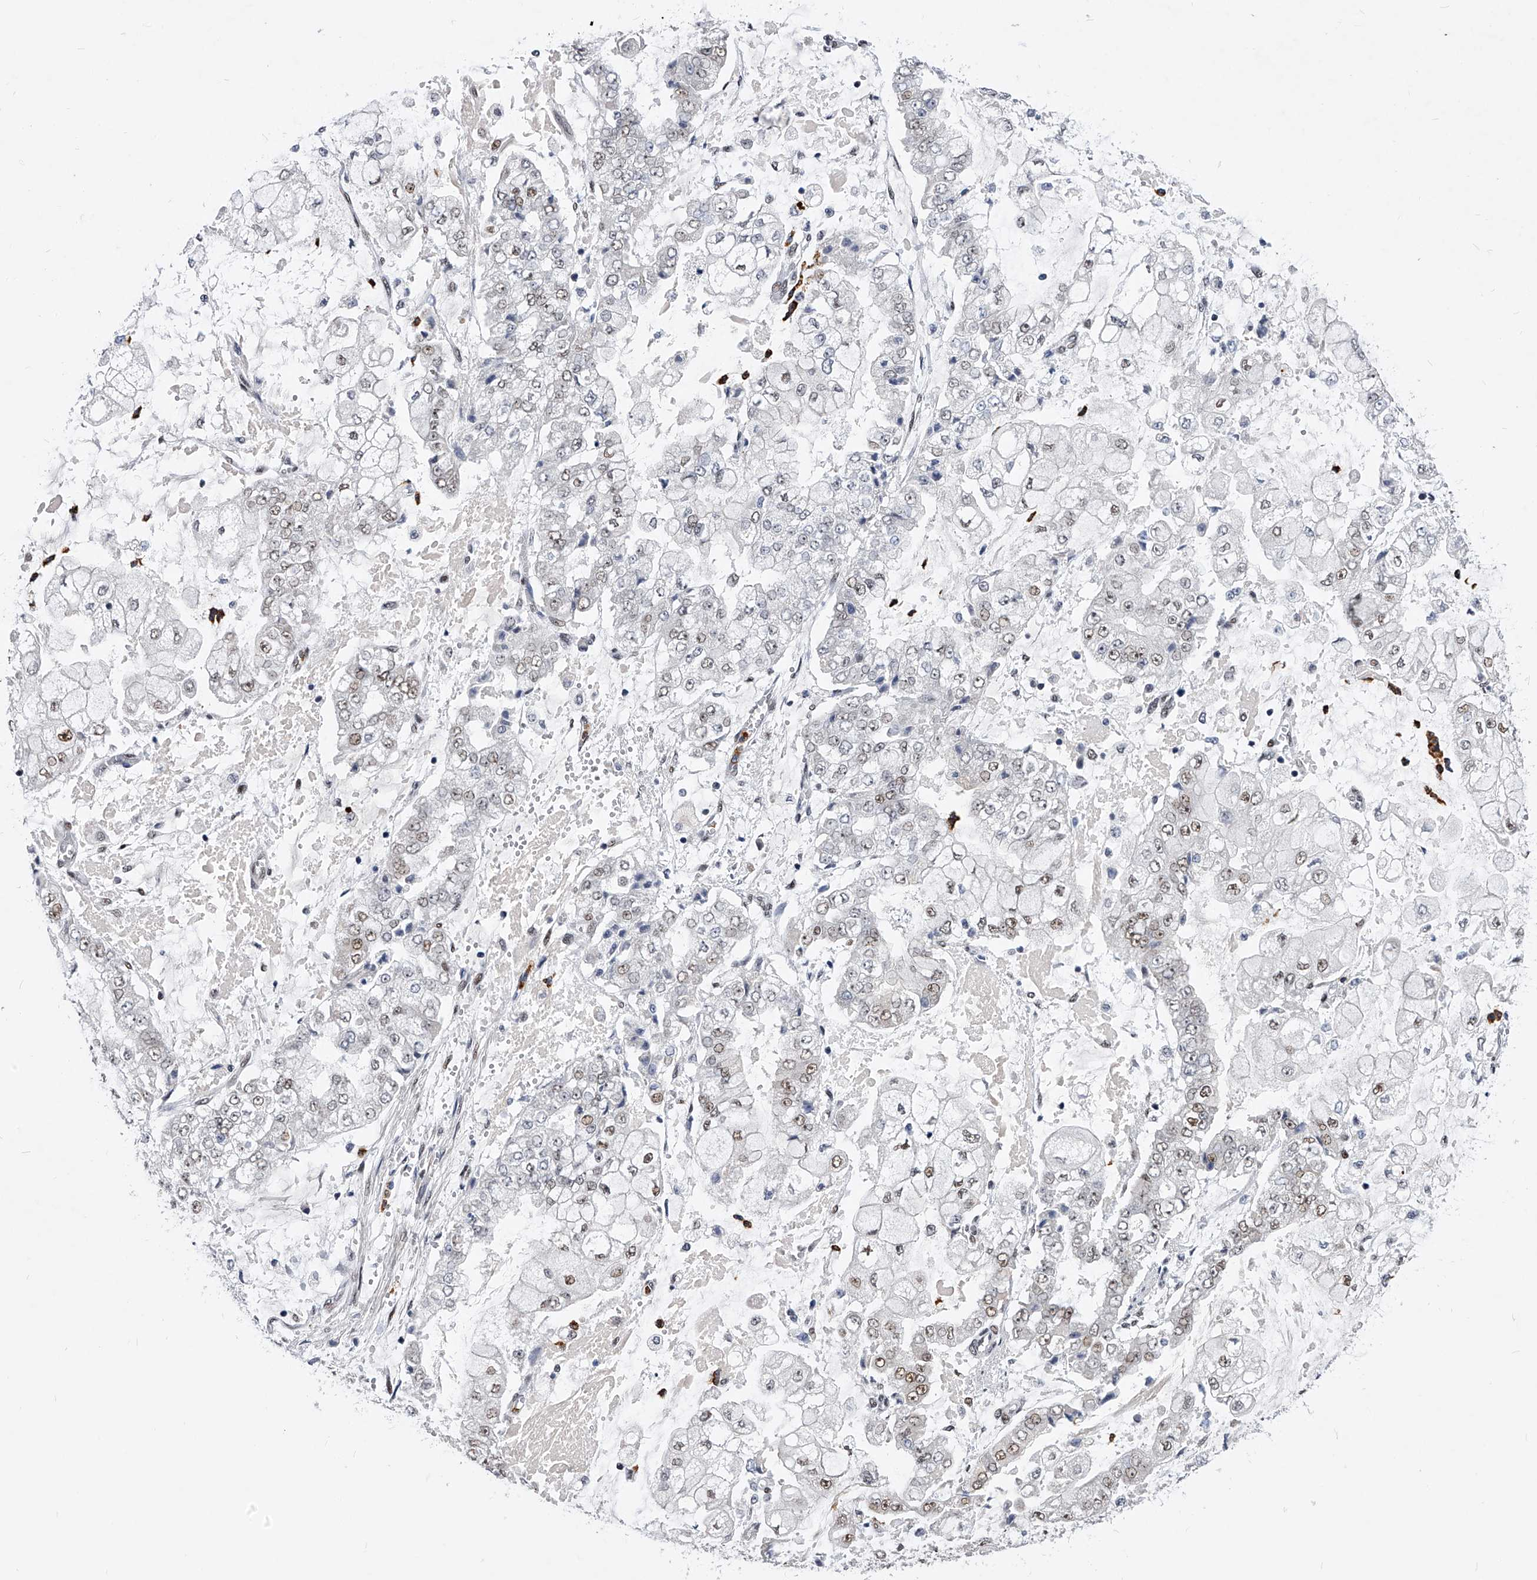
{"staining": {"intensity": "moderate", "quantity": "25%-75%", "location": "nuclear"}, "tissue": "stomach cancer", "cell_type": "Tumor cells", "image_type": "cancer", "snomed": [{"axis": "morphology", "description": "Adenocarcinoma, NOS"}, {"axis": "topography", "description": "Stomach"}], "caption": "About 25%-75% of tumor cells in stomach adenocarcinoma show moderate nuclear protein staining as visualized by brown immunohistochemical staining.", "gene": "TESK2", "patient": {"sex": "male", "age": 76}}